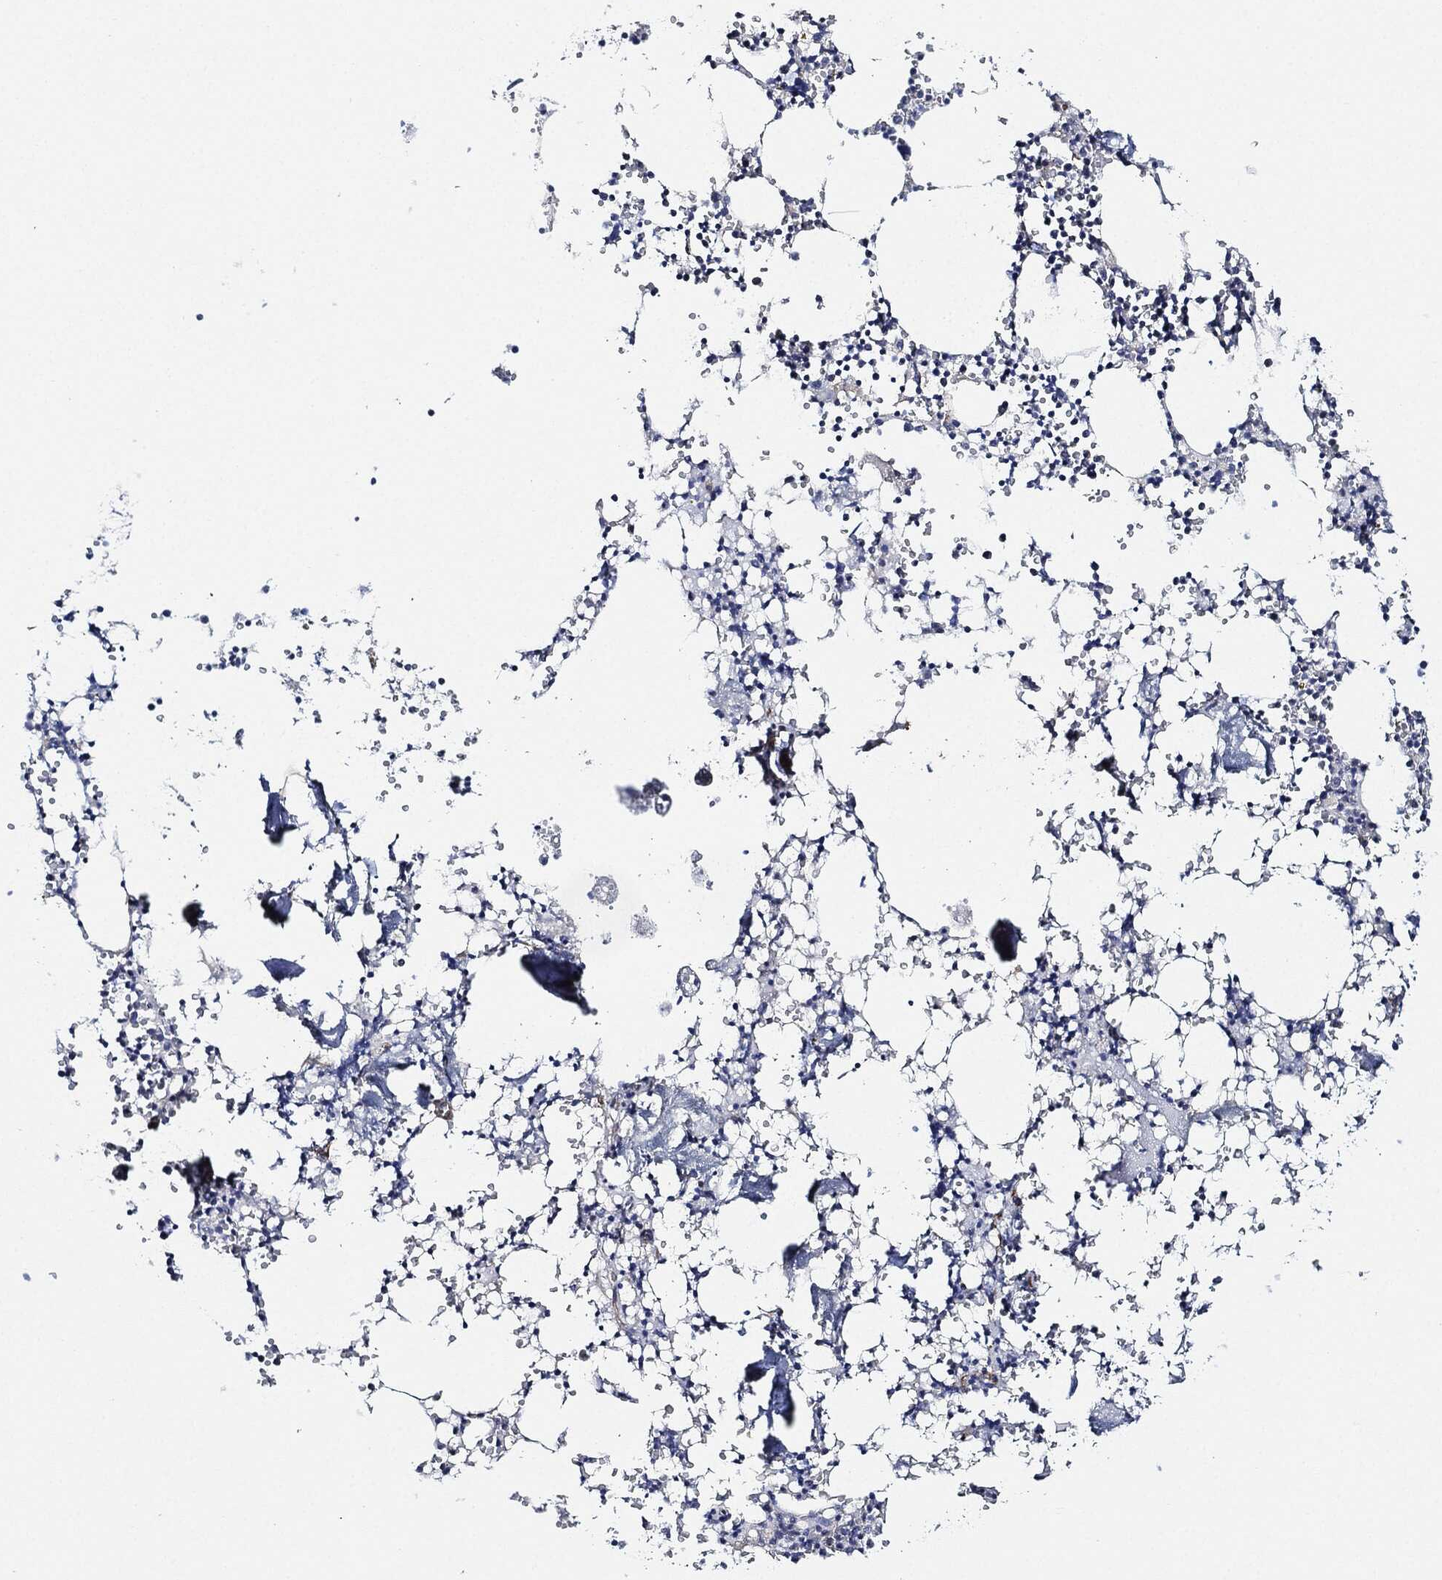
{"staining": {"intensity": "negative", "quantity": "none", "location": "none"}, "tissue": "bone marrow", "cell_type": "Hematopoietic cells", "image_type": "normal", "snomed": [{"axis": "morphology", "description": "Normal tissue, NOS"}, {"axis": "topography", "description": "Bone marrow"}], "caption": "This is an immunohistochemistry (IHC) histopathology image of normal human bone marrow. There is no positivity in hematopoietic cells.", "gene": "THSD1", "patient": {"sex": "female", "age": 64}}